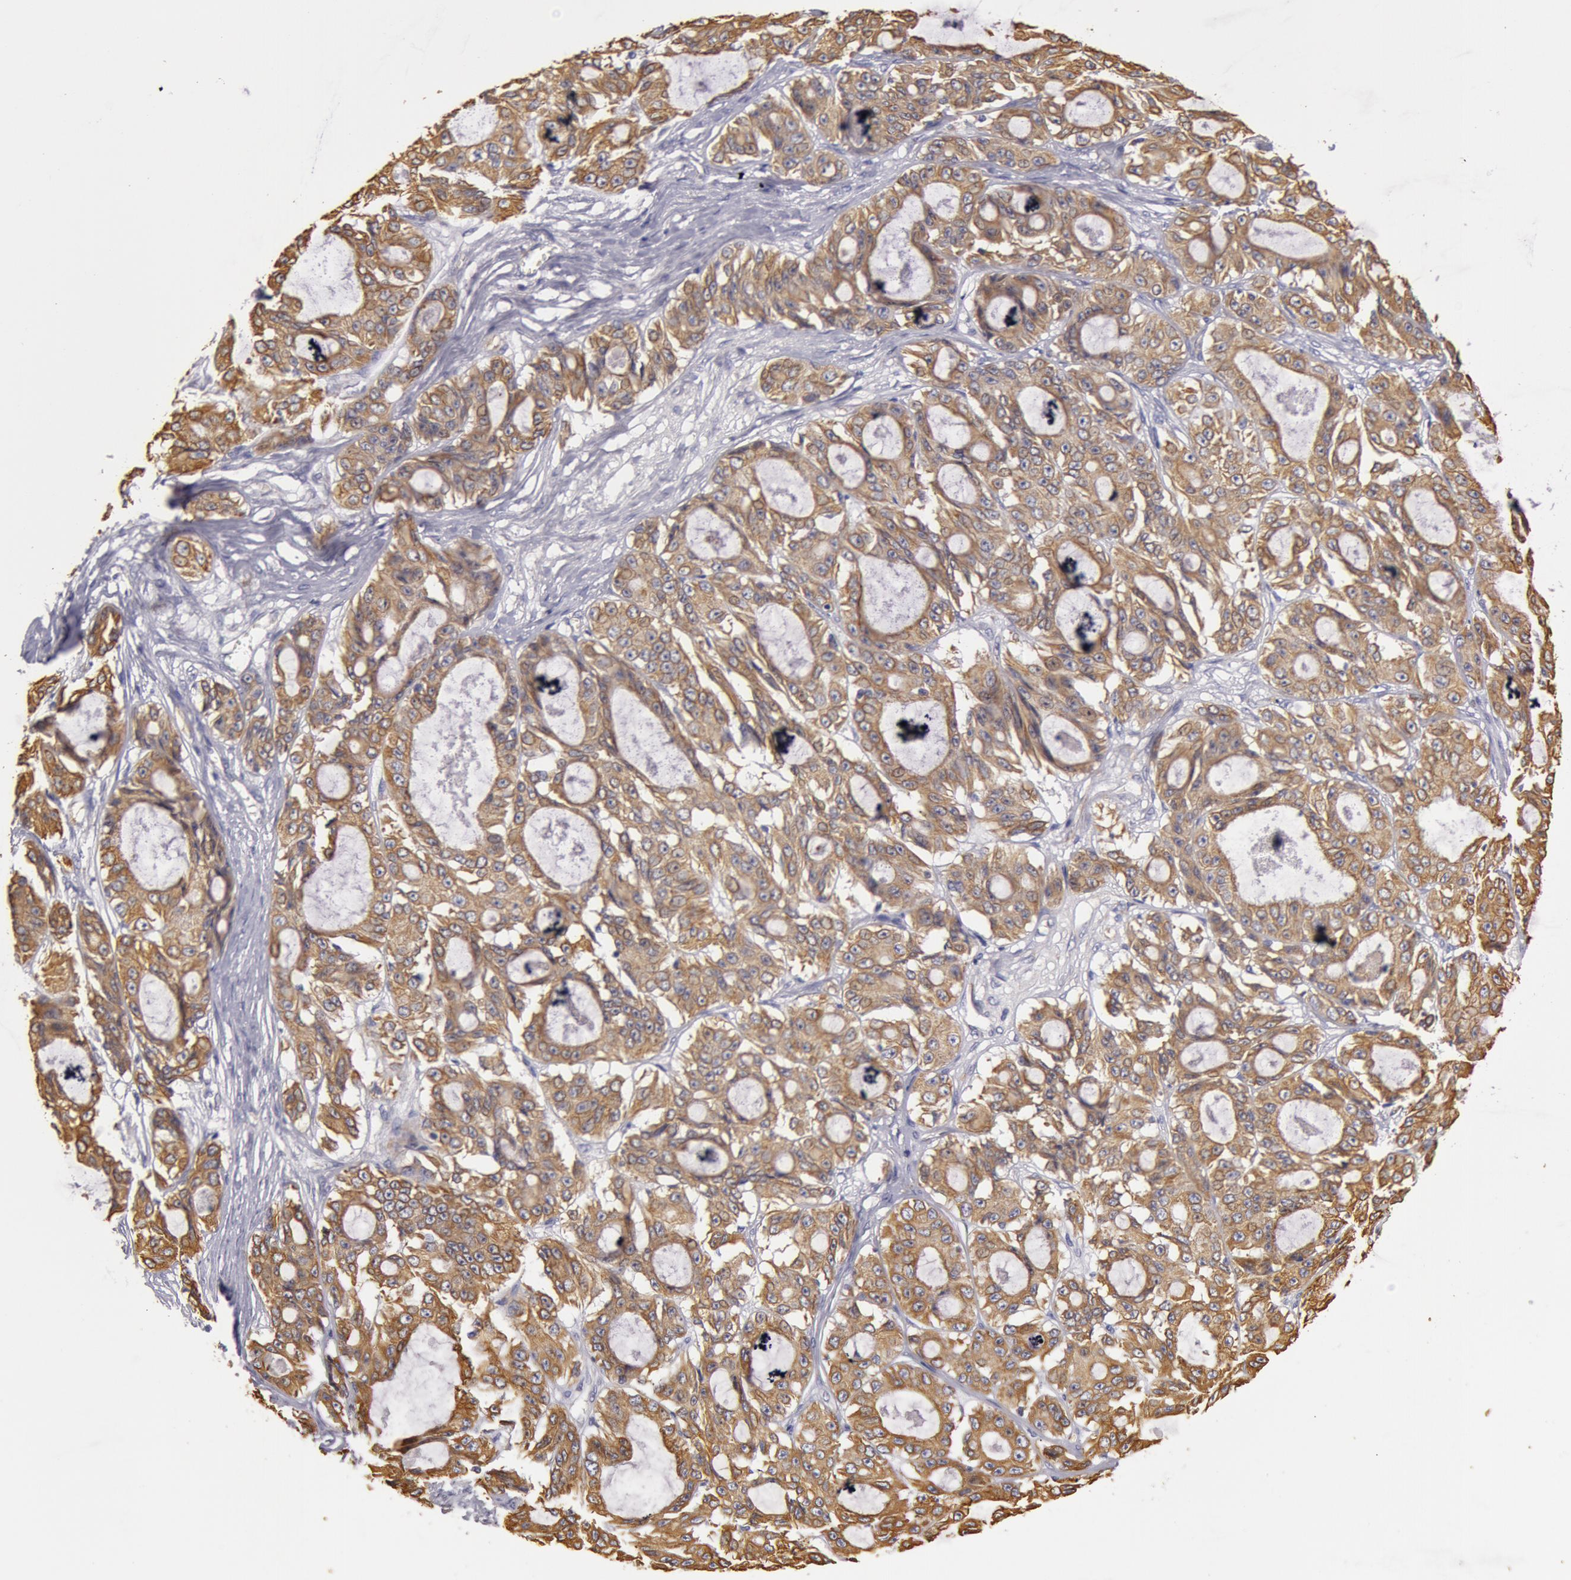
{"staining": {"intensity": "moderate", "quantity": ">75%", "location": "cytoplasmic/membranous"}, "tissue": "ovarian cancer", "cell_type": "Tumor cells", "image_type": "cancer", "snomed": [{"axis": "morphology", "description": "Carcinoma, endometroid"}, {"axis": "topography", "description": "Ovary"}], "caption": "Approximately >75% of tumor cells in ovarian cancer (endometroid carcinoma) demonstrate moderate cytoplasmic/membranous protein expression as visualized by brown immunohistochemical staining.", "gene": "KRT18", "patient": {"sex": "female", "age": 61}}